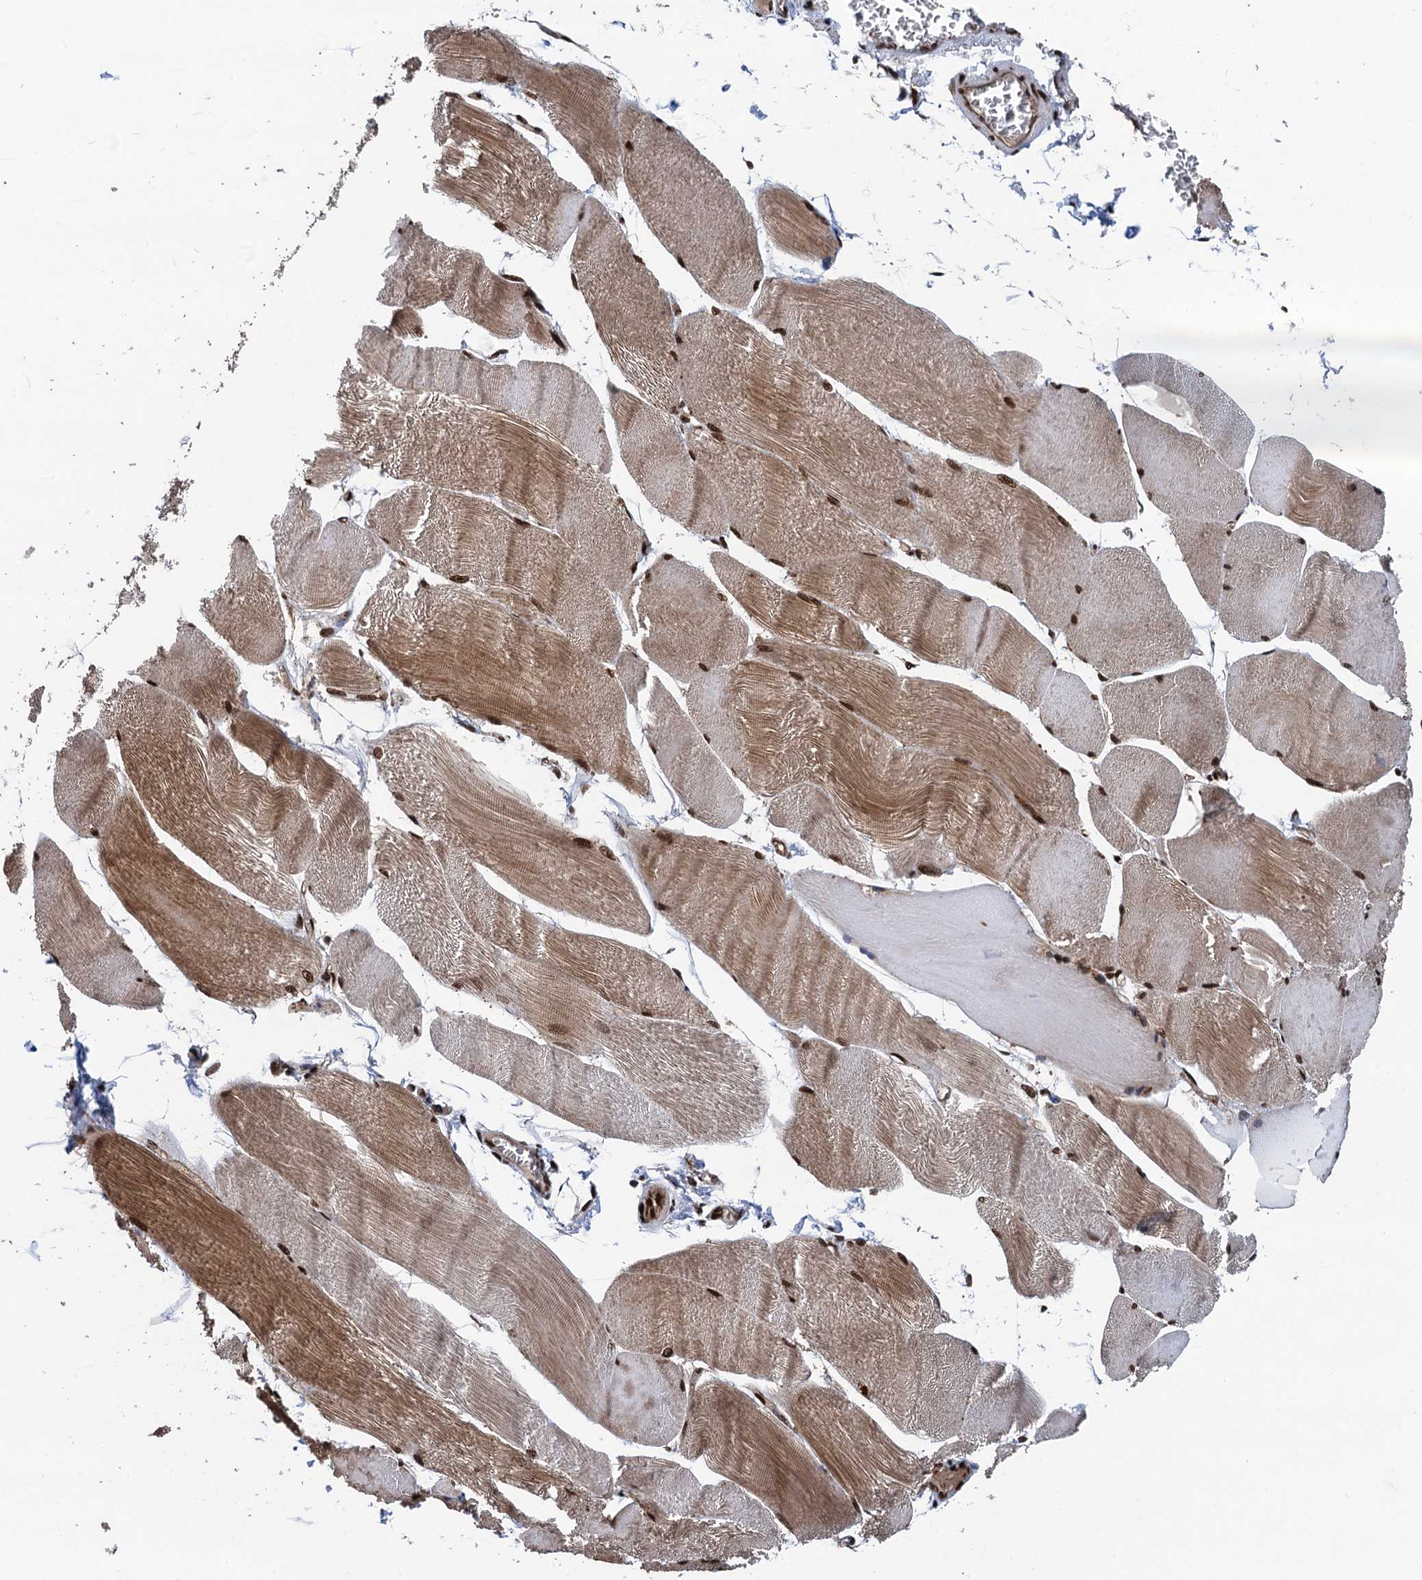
{"staining": {"intensity": "moderate", "quantity": ">75%", "location": "cytoplasmic/membranous,nuclear"}, "tissue": "skeletal muscle", "cell_type": "Myocytes", "image_type": "normal", "snomed": [{"axis": "morphology", "description": "Normal tissue, NOS"}, {"axis": "morphology", "description": "Basal cell carcinoma"}, {"axis": "topography", "description": "Skeletal muscle"}], "caption": "A micrograph of skeletal muscle stained for a protein shows moderate cytoplasmic/membranous,nuclear brown staining in myocytes.", "gene": "PPP4R1", "patient": {"sex": "female", "age": 64}}